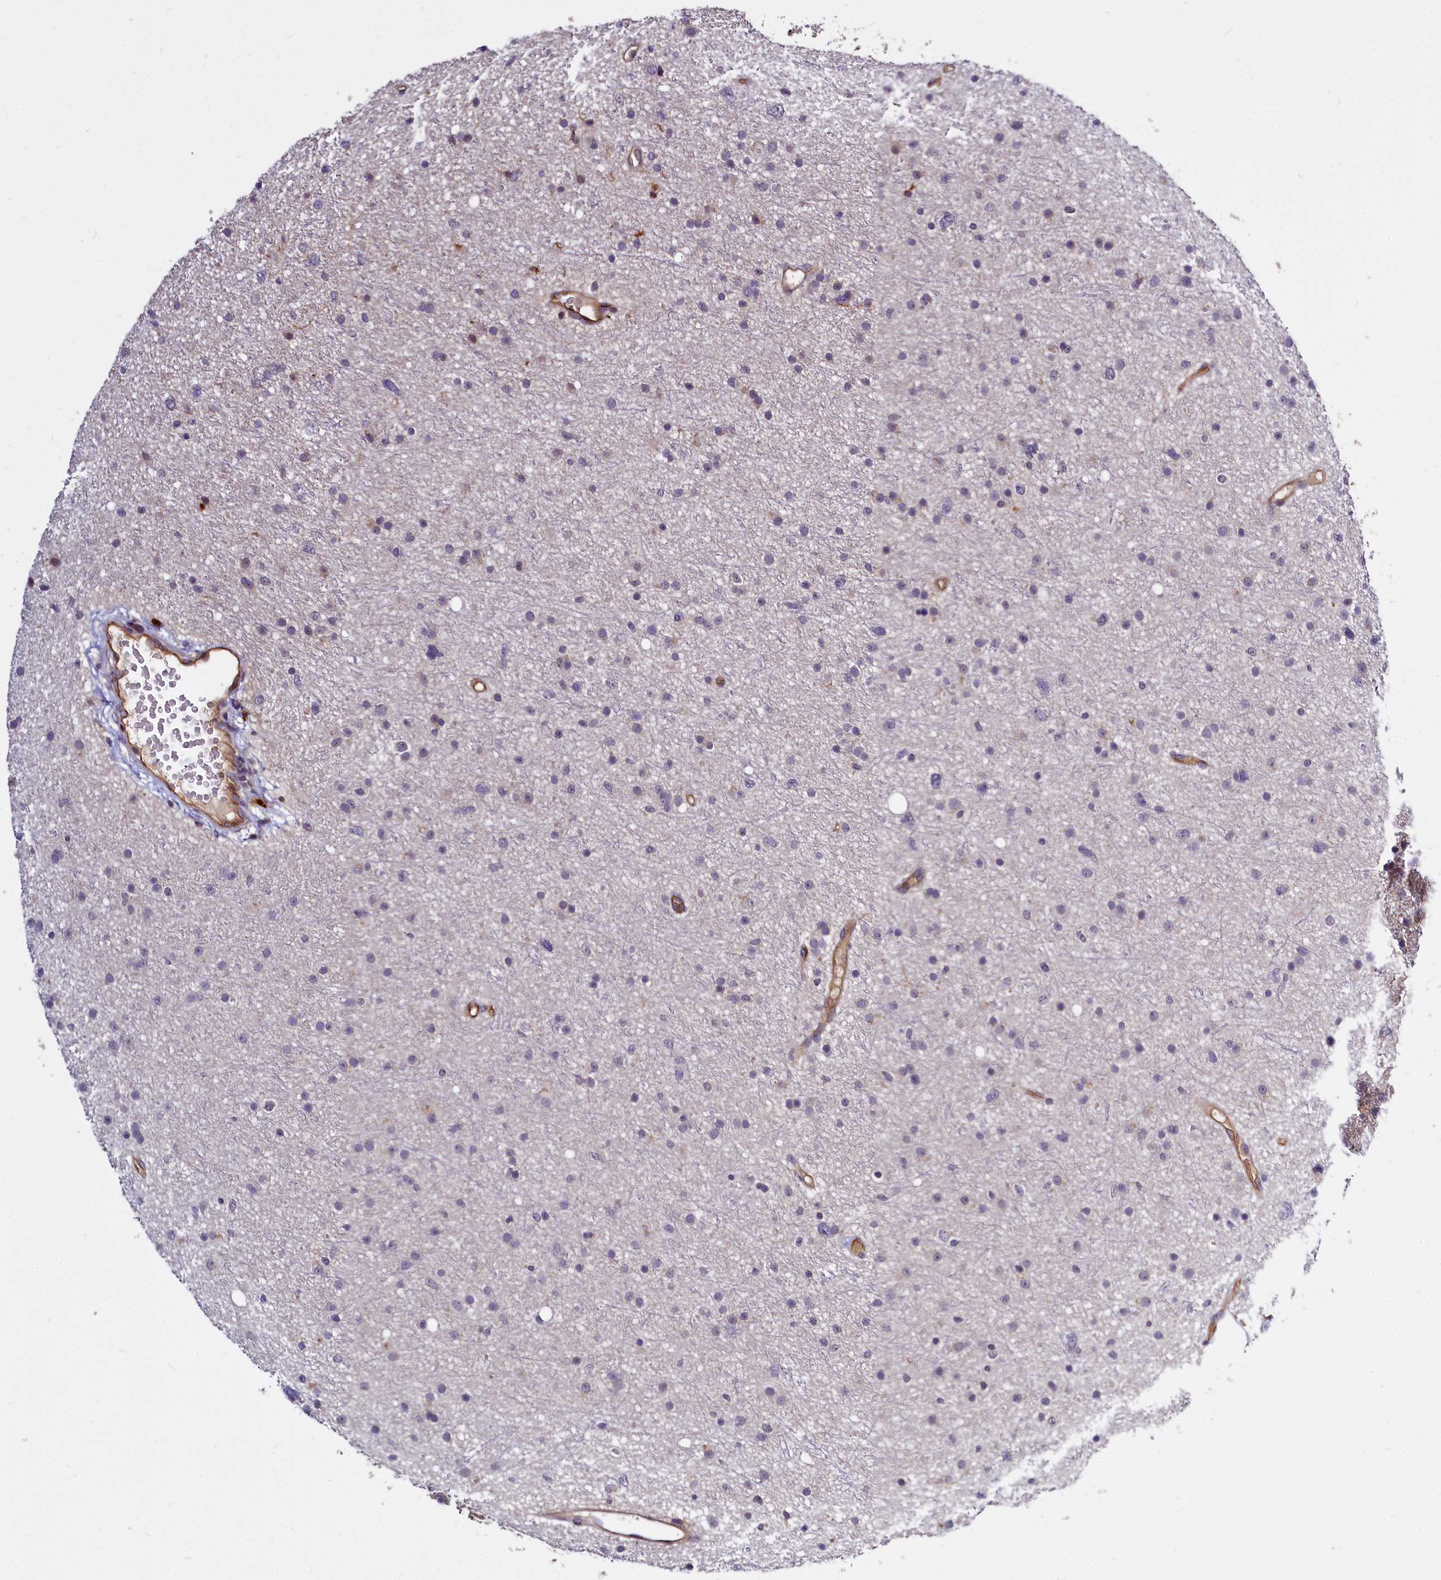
{"staining": {"intensity": "moderate", "quantity": "<25%", "location": "cytoplasmic/membranous"}, "tissue": "glioma", "cell_type": "Tumor cells", "image_type": "cancer", "snomed": [{"axis": "morphology", "description": "Glioma, malignant, Low grade"}, {"axis": "topography", "description": "Cerebral cortex"}], "caption": "This is a micrograph of IHC staining of glioma, which shows moderate positivity in the cytoplasmic/membranous of tumor cells.", "gene": "ATG101", "patient": {"sex": "female", "age": 39}}